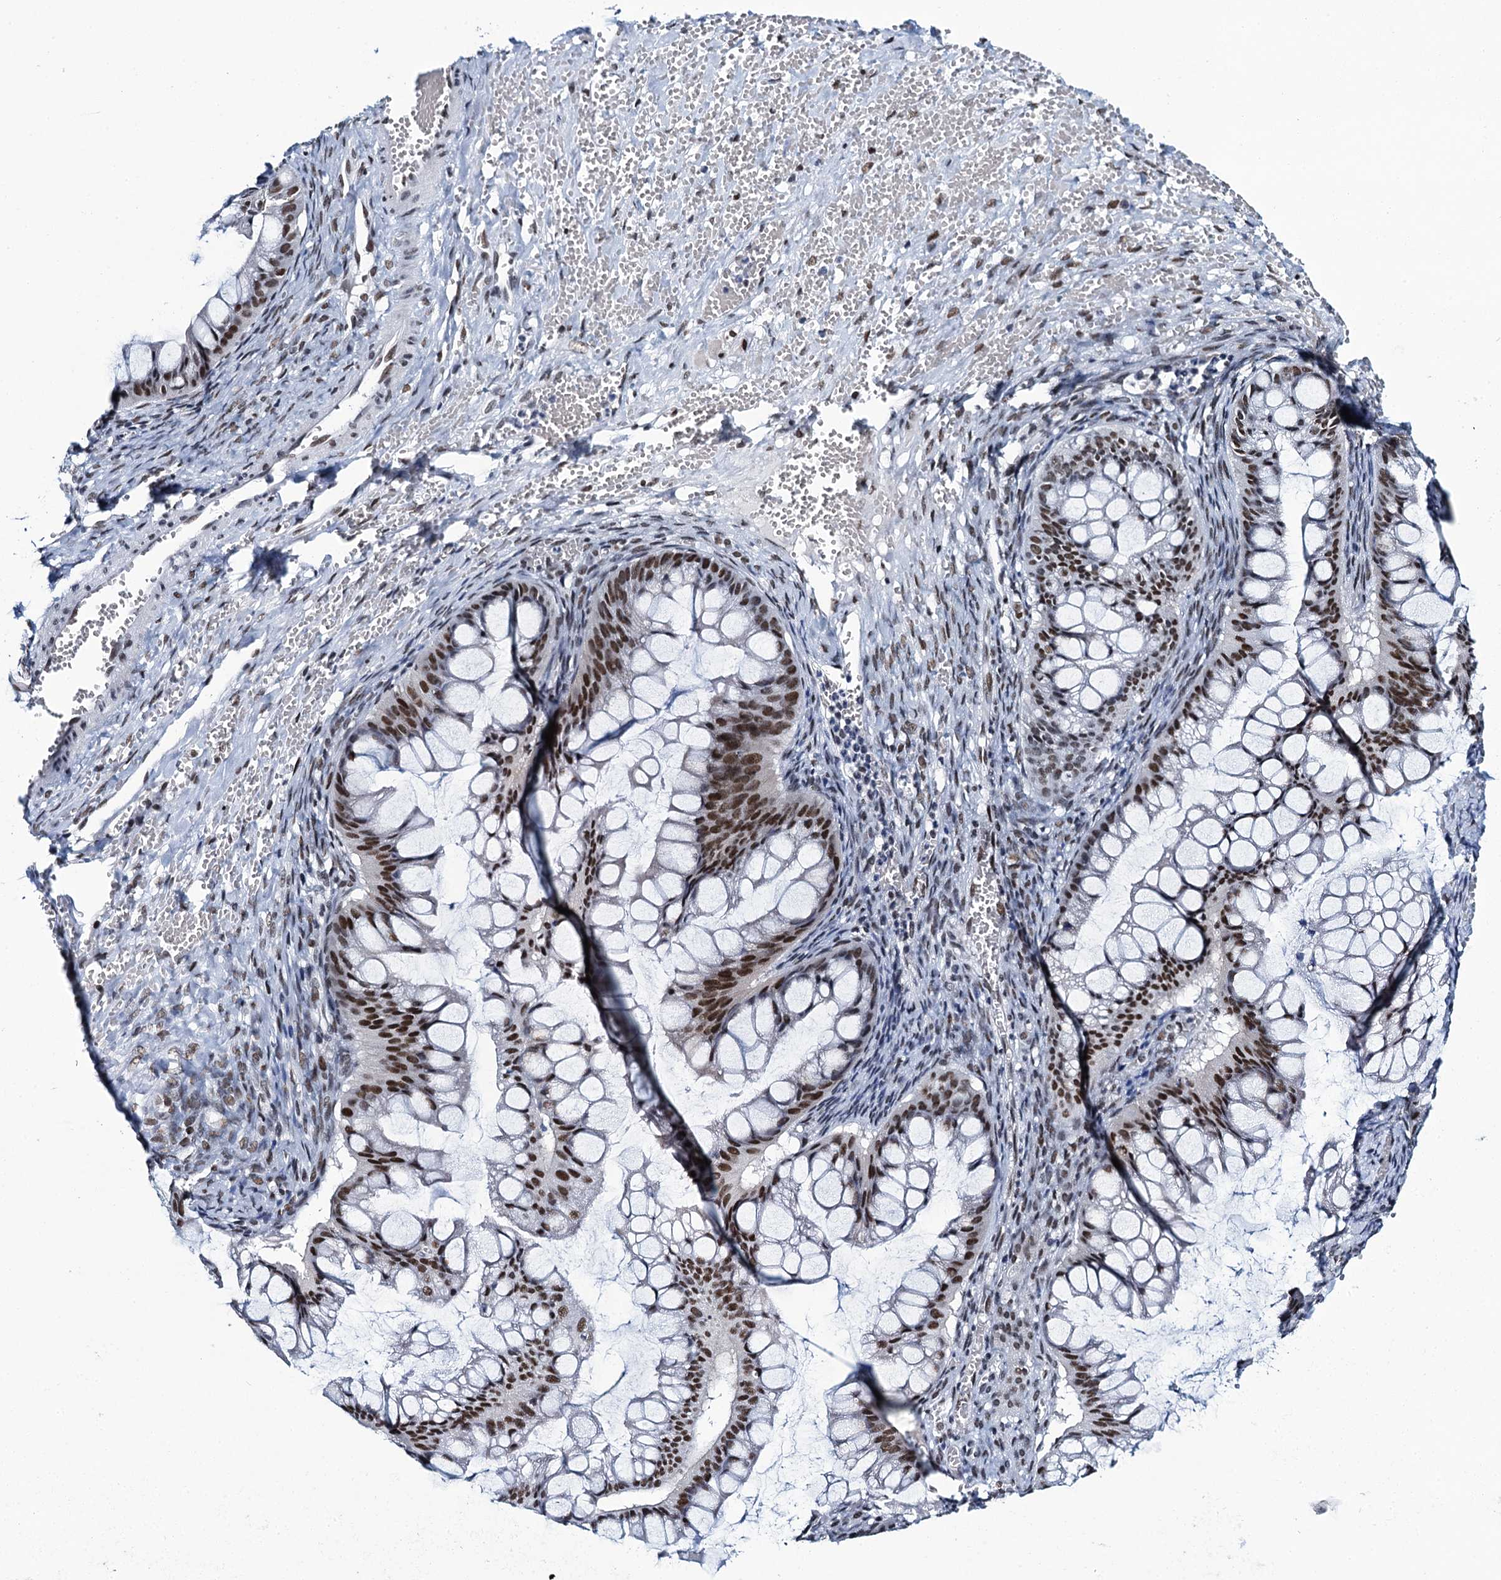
{"staining": {"intensity": "moderate", "quantity": ">75%", "location": "nuclear"}, "tissue": "ovarian cancer", "cell_type": "Tumor cells", "image_type": "cancer", "snomed": [{"axis": "morphology", "description": "Cystadenocarcinoma, mucinous, NOS"}, {"axis": "topography", "description": "Ovary"}], "caption": "Brown immunohistochemical staining in human ovarian cancer (mucinous cystadenocarcinoma) displays moderate nuclear staining in about >75% of tumor cells.", "gene": "HNRNPUL2", "patient": {"sex": "female", "age": 73}}